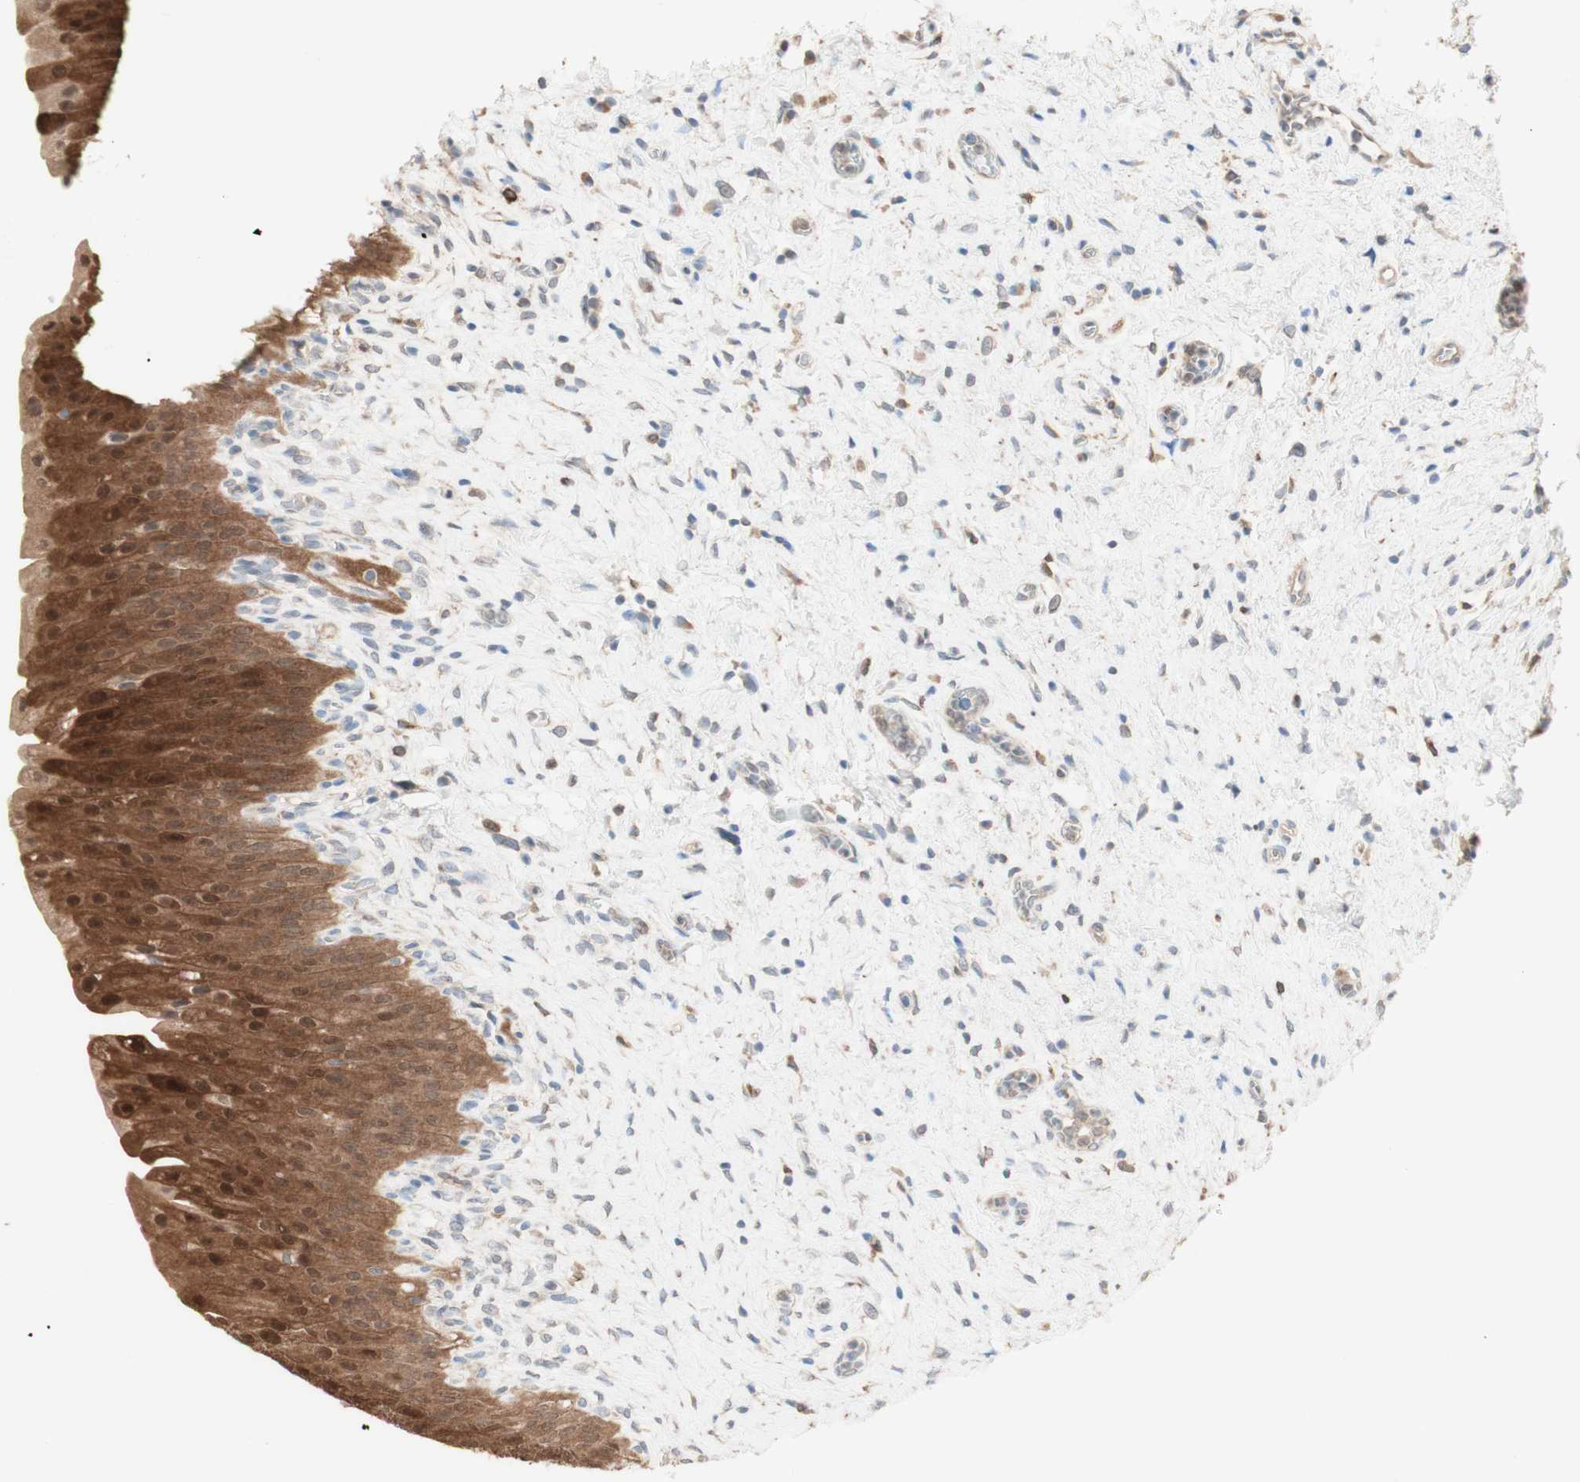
{"staining": {"intensity": "moderate", "quantity": ">75%", "location": "cytoplasmic/membranous,nuclear"}, "tissue": "urinary bladder", "cell_type": "Urothelial cells", "image_type": "normal", "snomed": [{"axis": "morphology", "description": "Normal tissue, NOS"}, {"axis": "morphology", "description": "Urothelial carcinoma, High grade"}, {"axis": "topography", "description": "Urinary bladder"}], "caption": "An immunohistochemistry (IHC) photomicrograph of unremarkable tissue is shown. Protein staining in brown shows moderate cytoplasmic/membranous,nuclear positivity in urinary bladder within urothelial cells.", "gene": "COMT", "patient": {"sex": "male", "age": 46}}